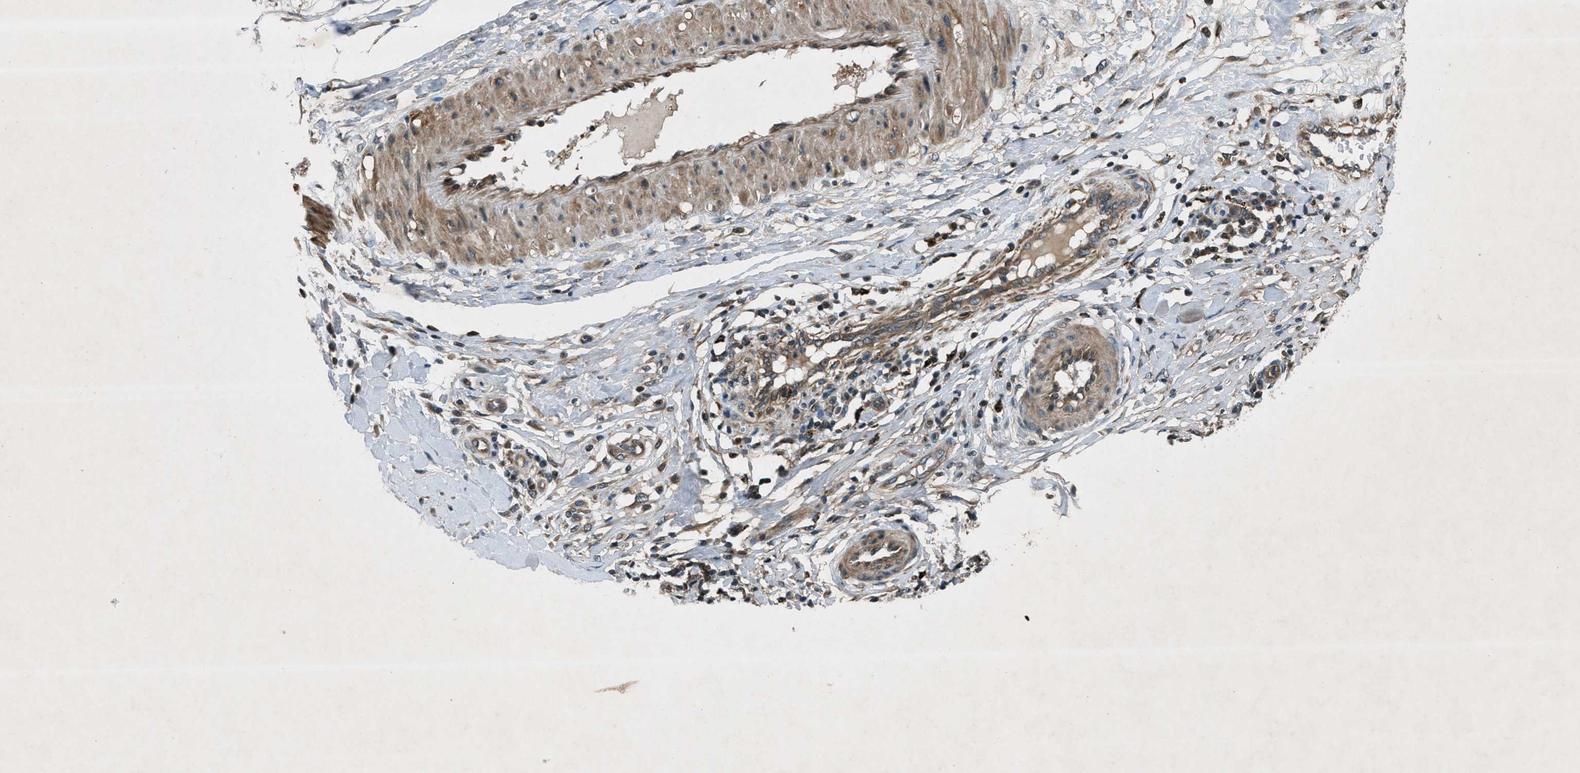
{"staining": {"intensity": "weak", "quantity": "25%-75%", "location": "cytoplasmic/membranous"}, "tissue": "skin cancer", "cell_type": "Tumor cells", "image_type": "cancer", "snomed": [{"axis": "morphology", "description": "Squamous cell carcinoma, NOS"}, {"axis": "topography", "description": "Skin"}], "caption": "An immunohistochemistry (IHC) histopathology image of tumor tissue is shown. Protein staining in brown shows weak cytoplasmic/membranous positivity in skin cancer within tumor cells.", "gene": "EPSTI1", "patient": {"sex": "male", "age": 86}}